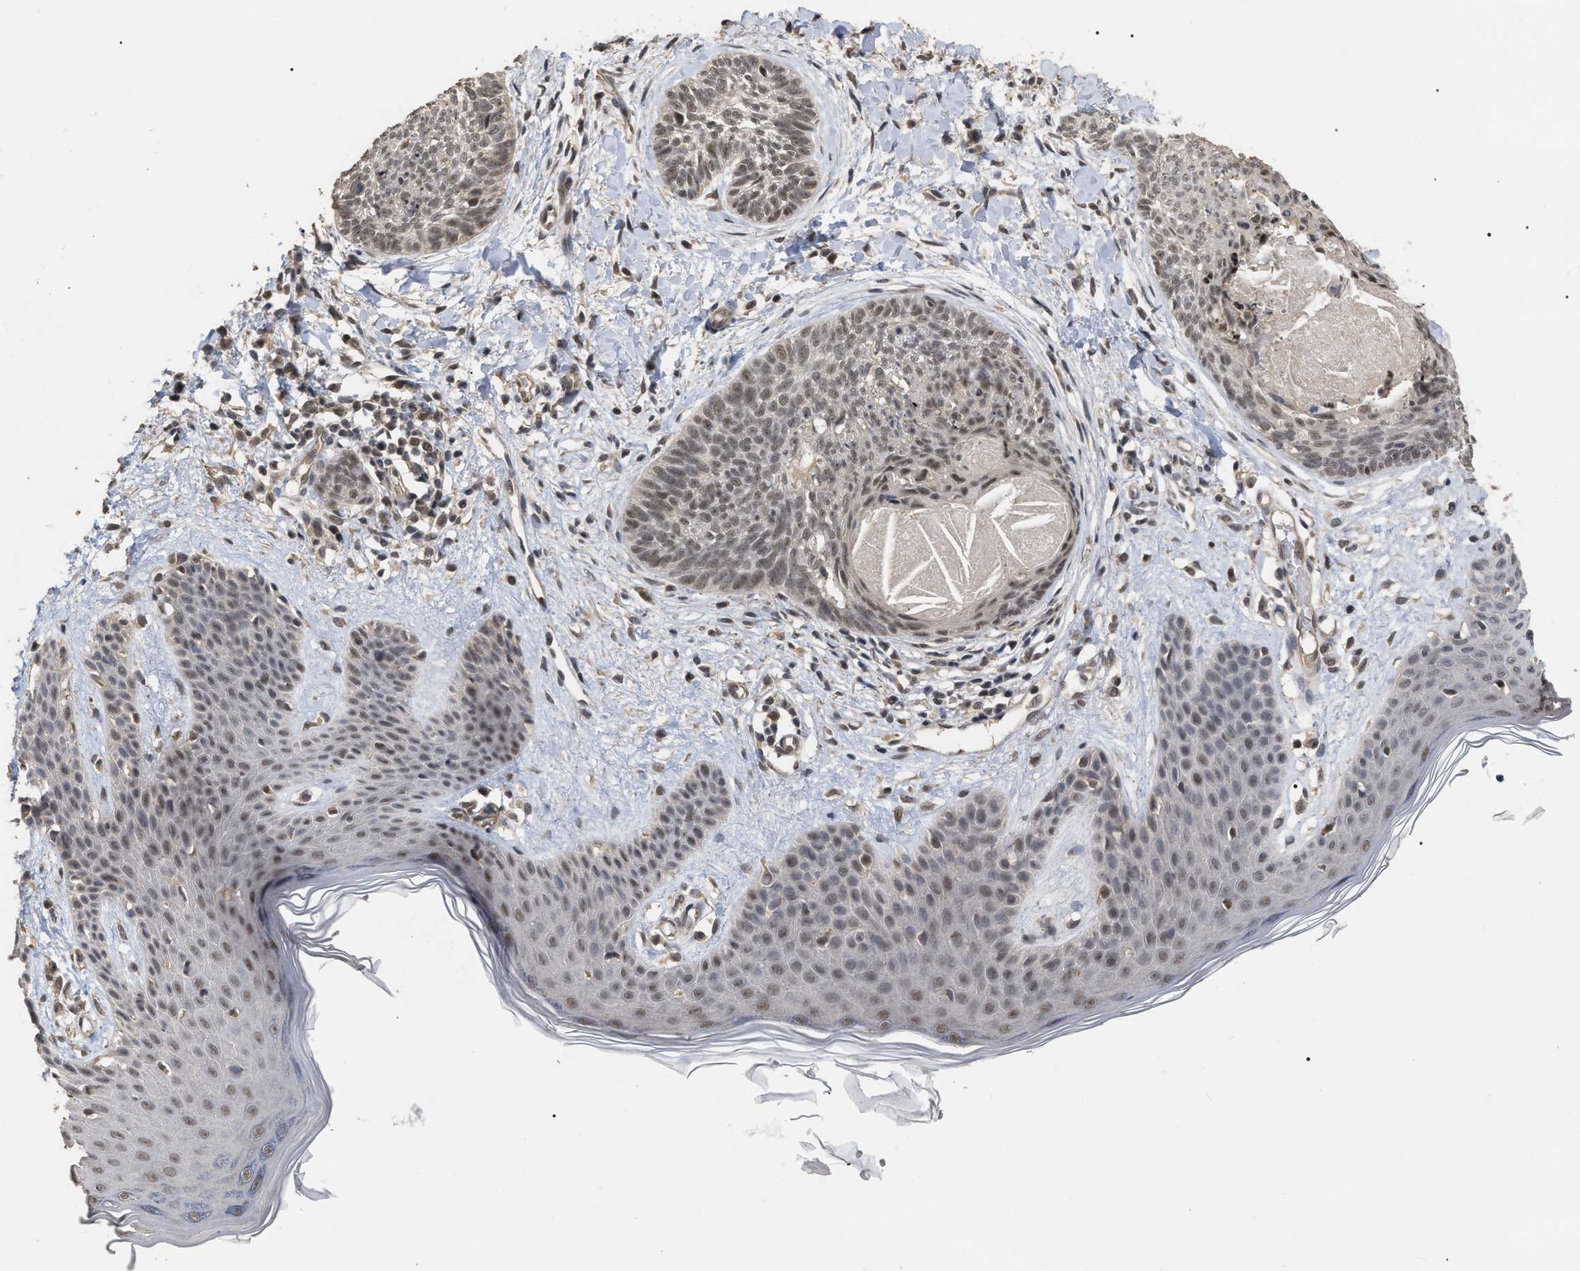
{"staining": {"intensity": "weak", "quantity": ">75%", "location": "nuclear"}, "tissue": "skin cancer", "cell_type": "Tumor cells", "image_type": "cancer", "snomed": [{"axis": "morphology", "description": "Basal cell carcinoma"}, {"axis": "topography", "description": "Skin"}], "caption": "Skin cancer stained with DAB immunohistochemistry (IHC) displays low levels of weak nuclear expression in approximately >75% of tumor cells.", "gene": "JAZF1", "patient": {"sex": "female", "age": 59}}